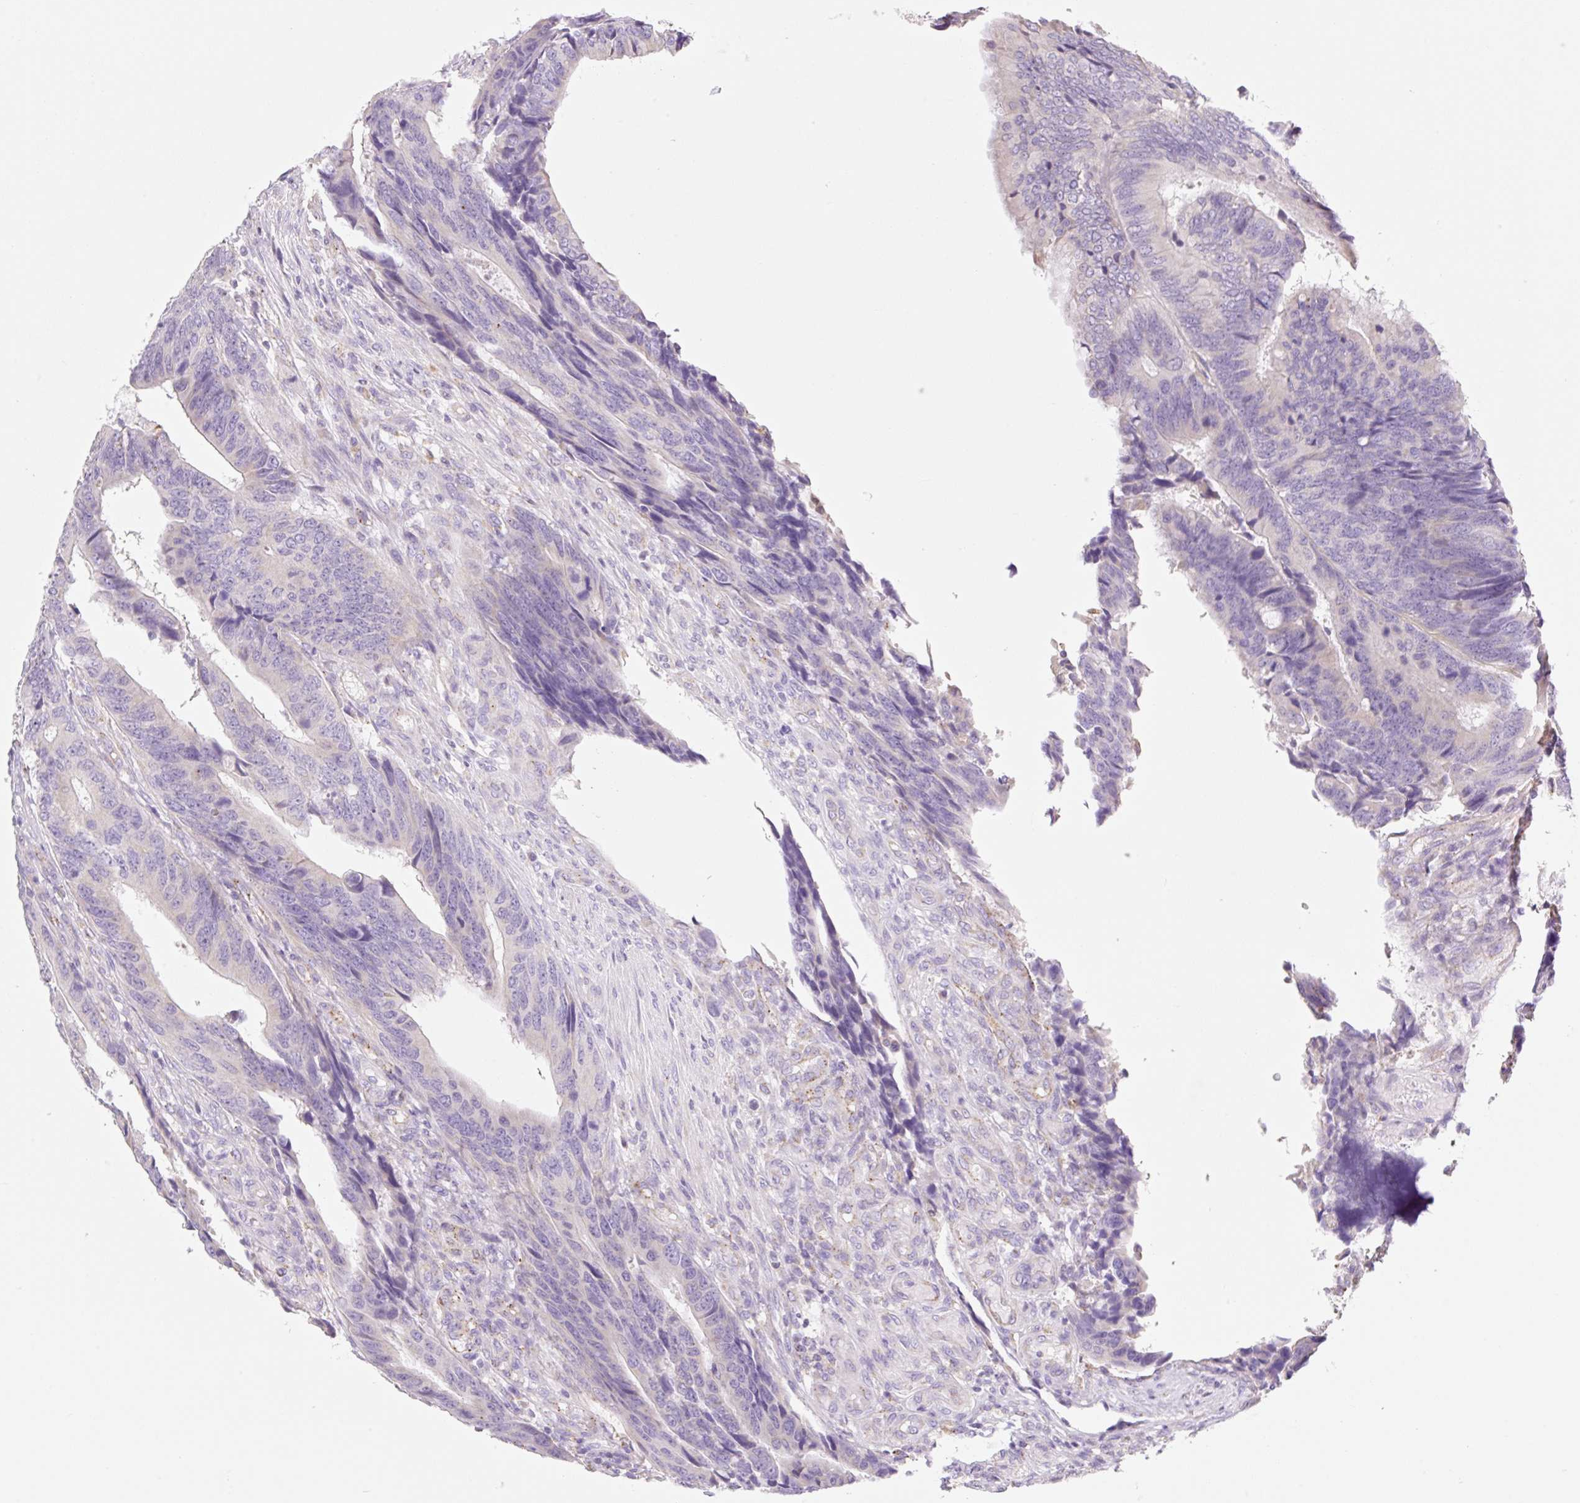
{"staining": {"intensity": "negative", "quantity": "none", "location": "none"}, "tissue": "colorectal cancer", "cell_type": "Tumor cells", "image_type": "cancer", "snomed": [{"axis": "morphology", "description": "Adenocarcinoma, NOS"}, {"axis": "topography", "description": "Colon"}], "caption": "DAB (3,3'-diaminobenzidine) immunohistochemical staining of colorectal cancer shows no significant staining in tumor cells.", "gene": "CLEC3A", "patient": {"sex": "male", "age": 87}}